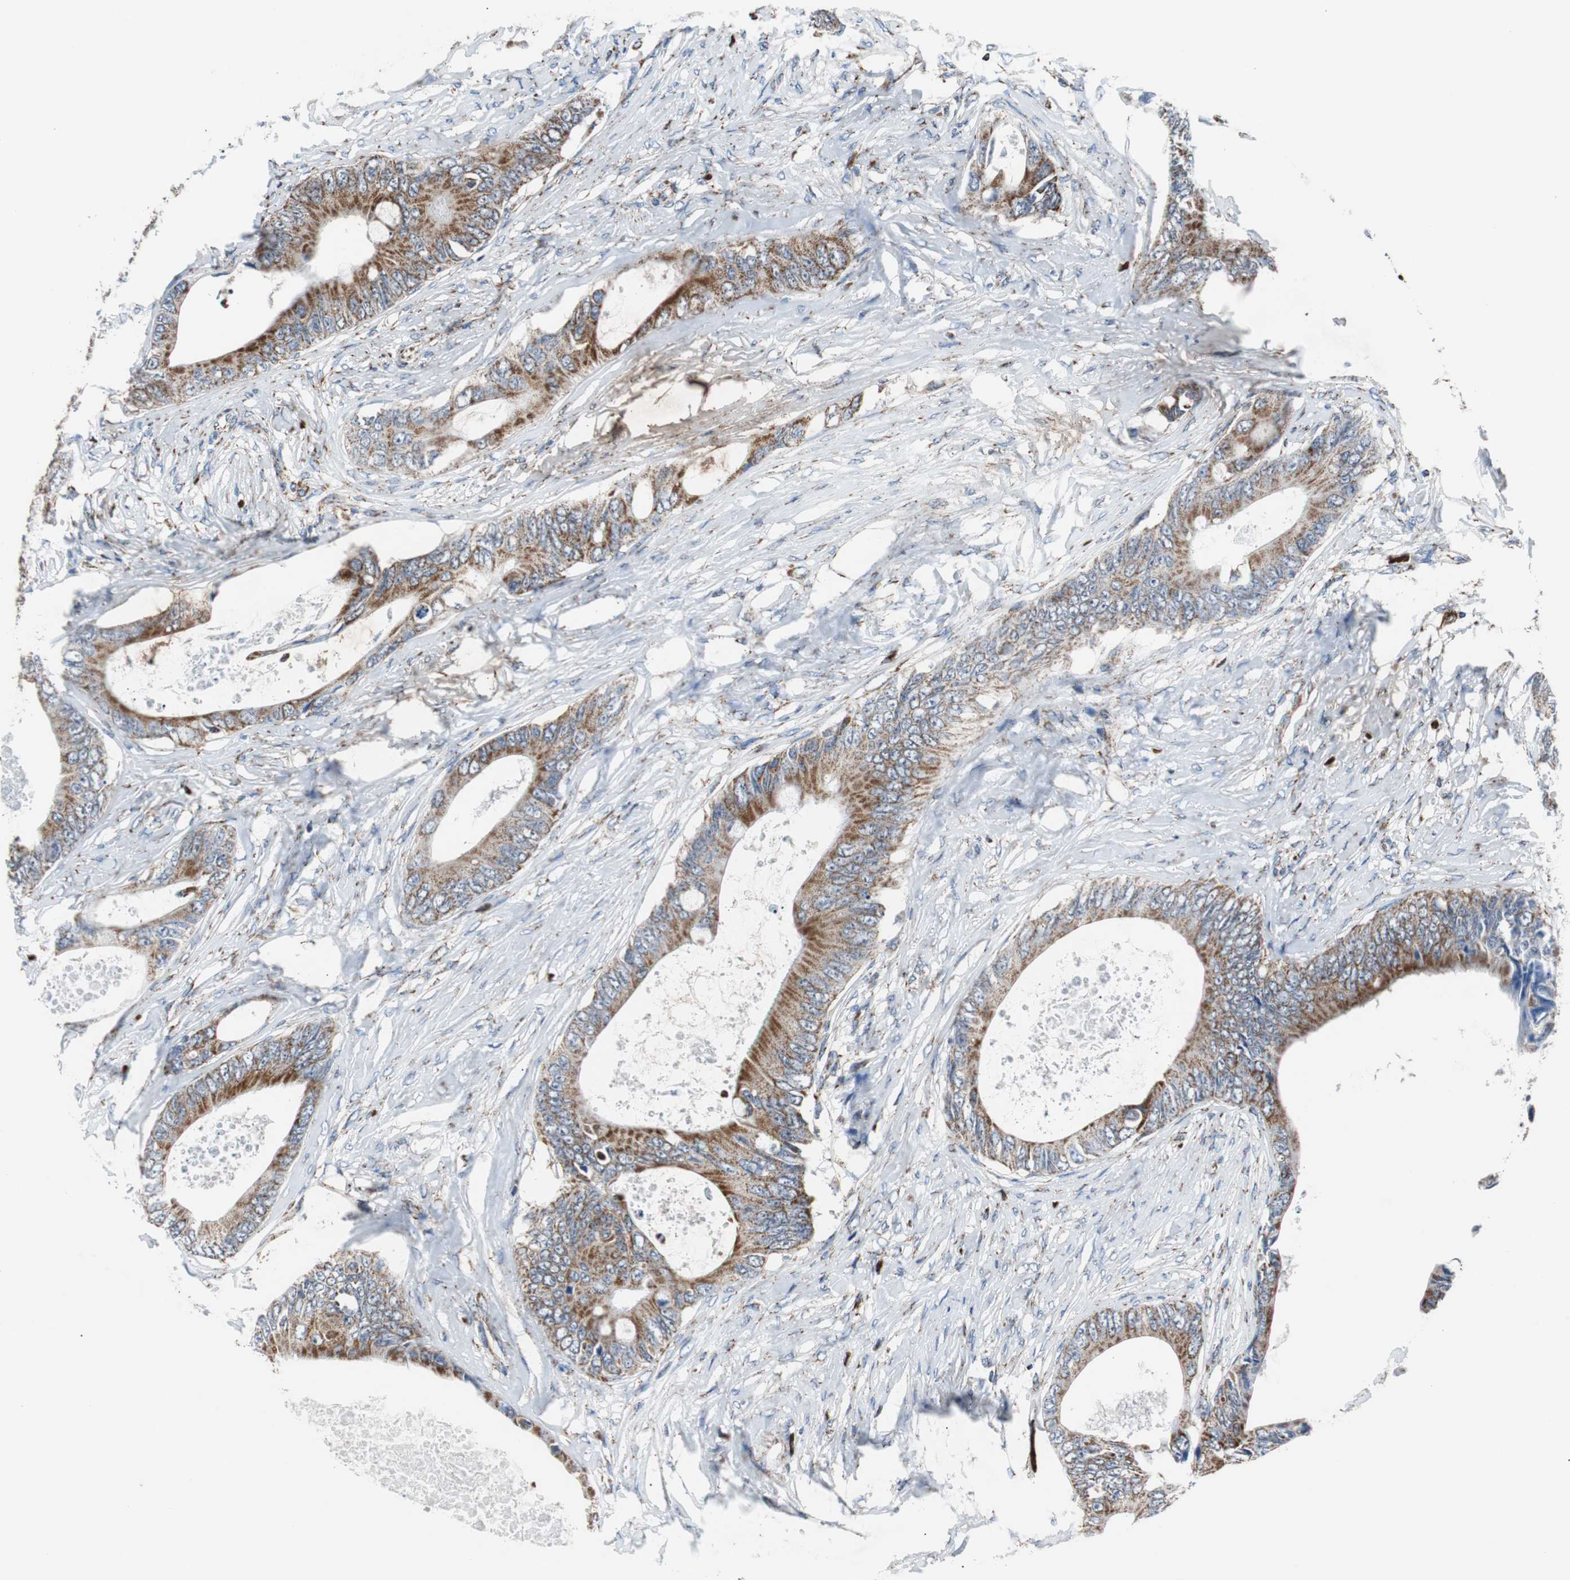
{"staining": {"intensity": "moderate", "quantity": ">75%", "location": "cytoplasmic/membranous"}, "tissue": "colorectal cancer", "cell_type": "Tumor cells", "image_type": "cancer", "snomed": [{"axis": "morphology", "description": "Normal tissue, NOS"}, {"axis": "morphology", "description": "Adenocarcinoma, NOS"}, {"axis": "topography", "description": "Rectum"}, {"axis": "topography", "description": "Peripheral nerve tissue"}], "caption": "Immunohistochemical staining of colorectal adenocarcinoma exhibits medium levels of moderate cytoplasmic/membranous expression in about >75% of tumor cells.", "gene": "PITRM1", "patient": {"sex": "female", "age": 77}}